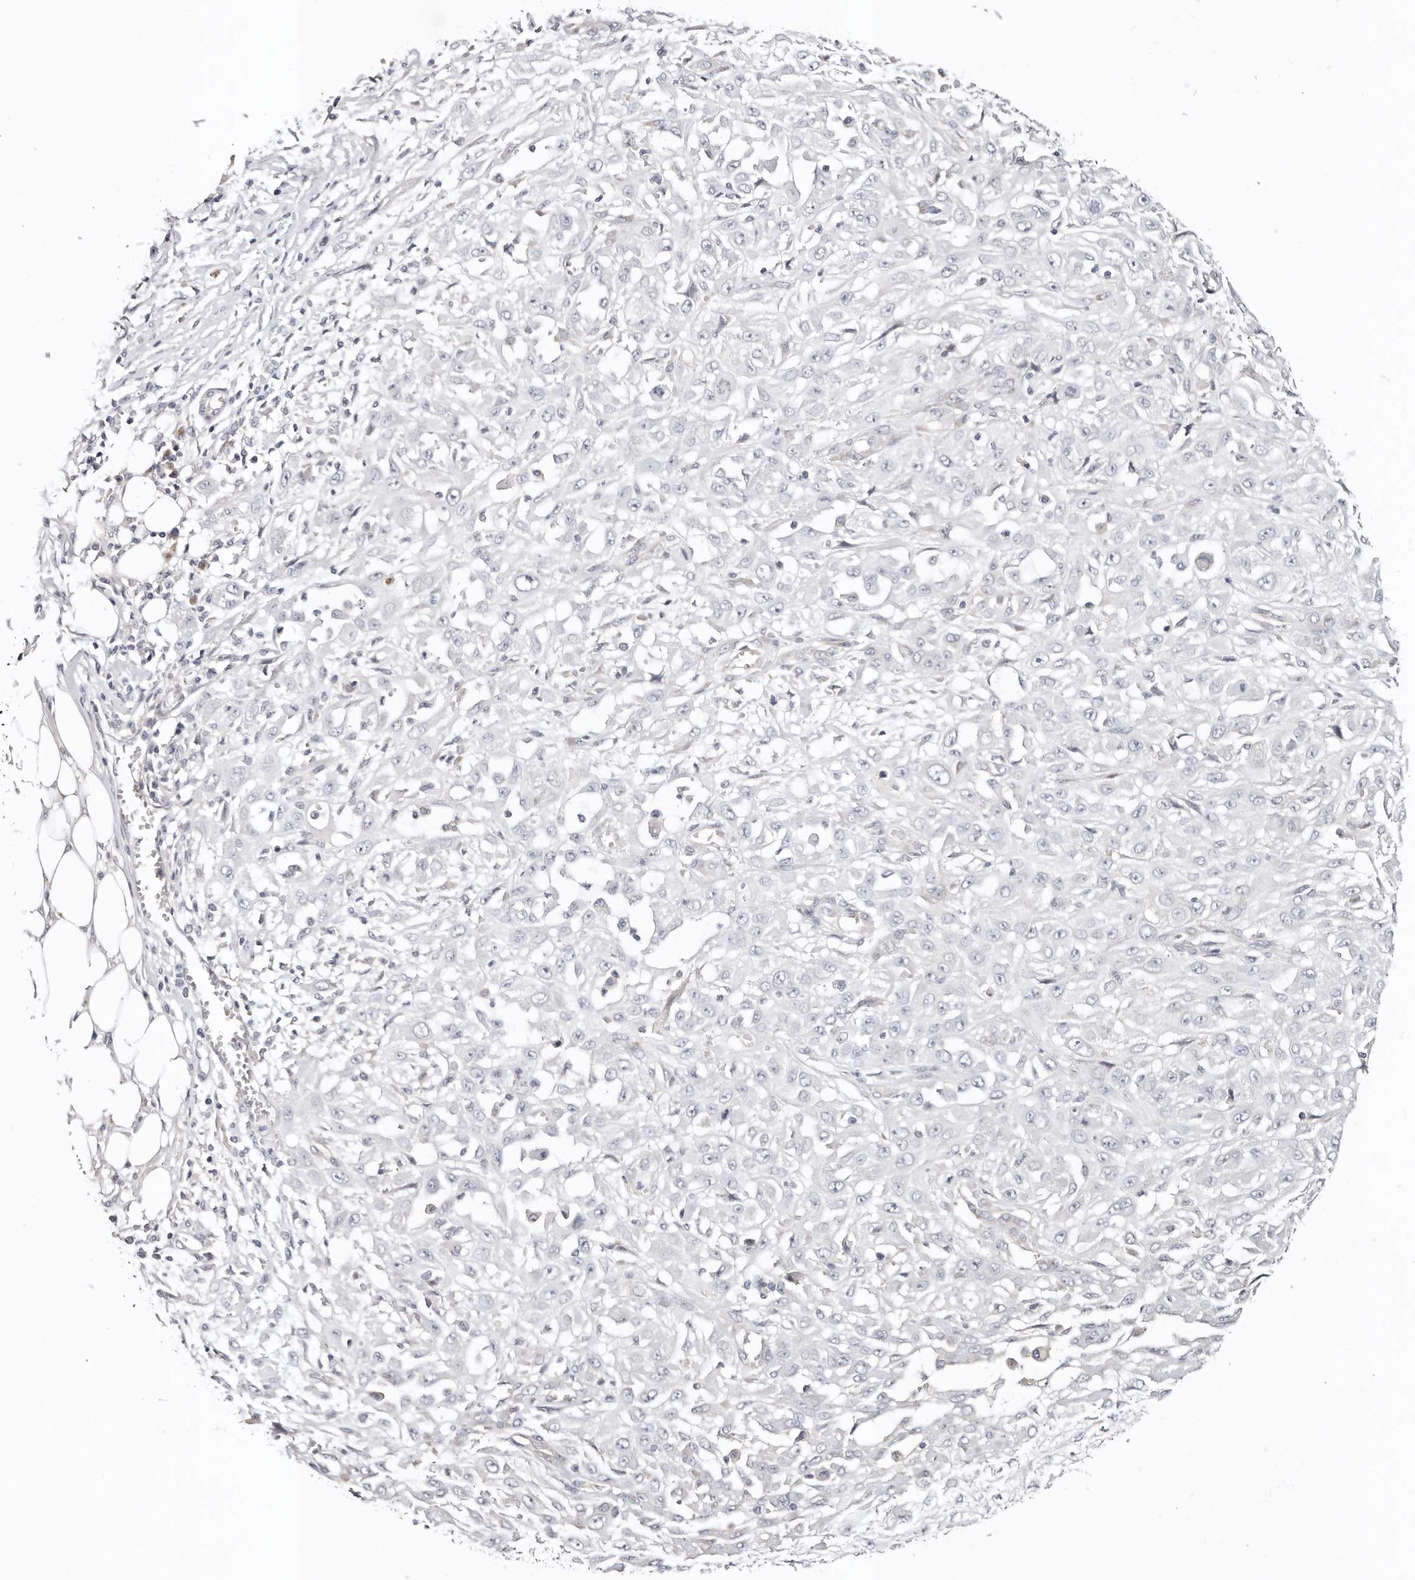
{"staining": {"intensity": "negative", "quantity": "none", "location": "none"}, "tissue": "skin cancer", "cell_type": "Tumor cells", "image_type": "cancer", "snomed": [{"axis": "morphology", "description": "Squamous cell carcinoma, NOS"}, {"axis": "morphology", "description": "Squamous cell carcinoma, metastatic, NOS"}, {"axis": "topography", "description": "Skin"}, {"axis": "topography", "description": "Lymph node"}], "caption": "IHC of skin squamous cell carcinoma exhibits no staining in tumor cells.", "gene": "DNASE1", "patient": {"sex": "male", "age": 75}}